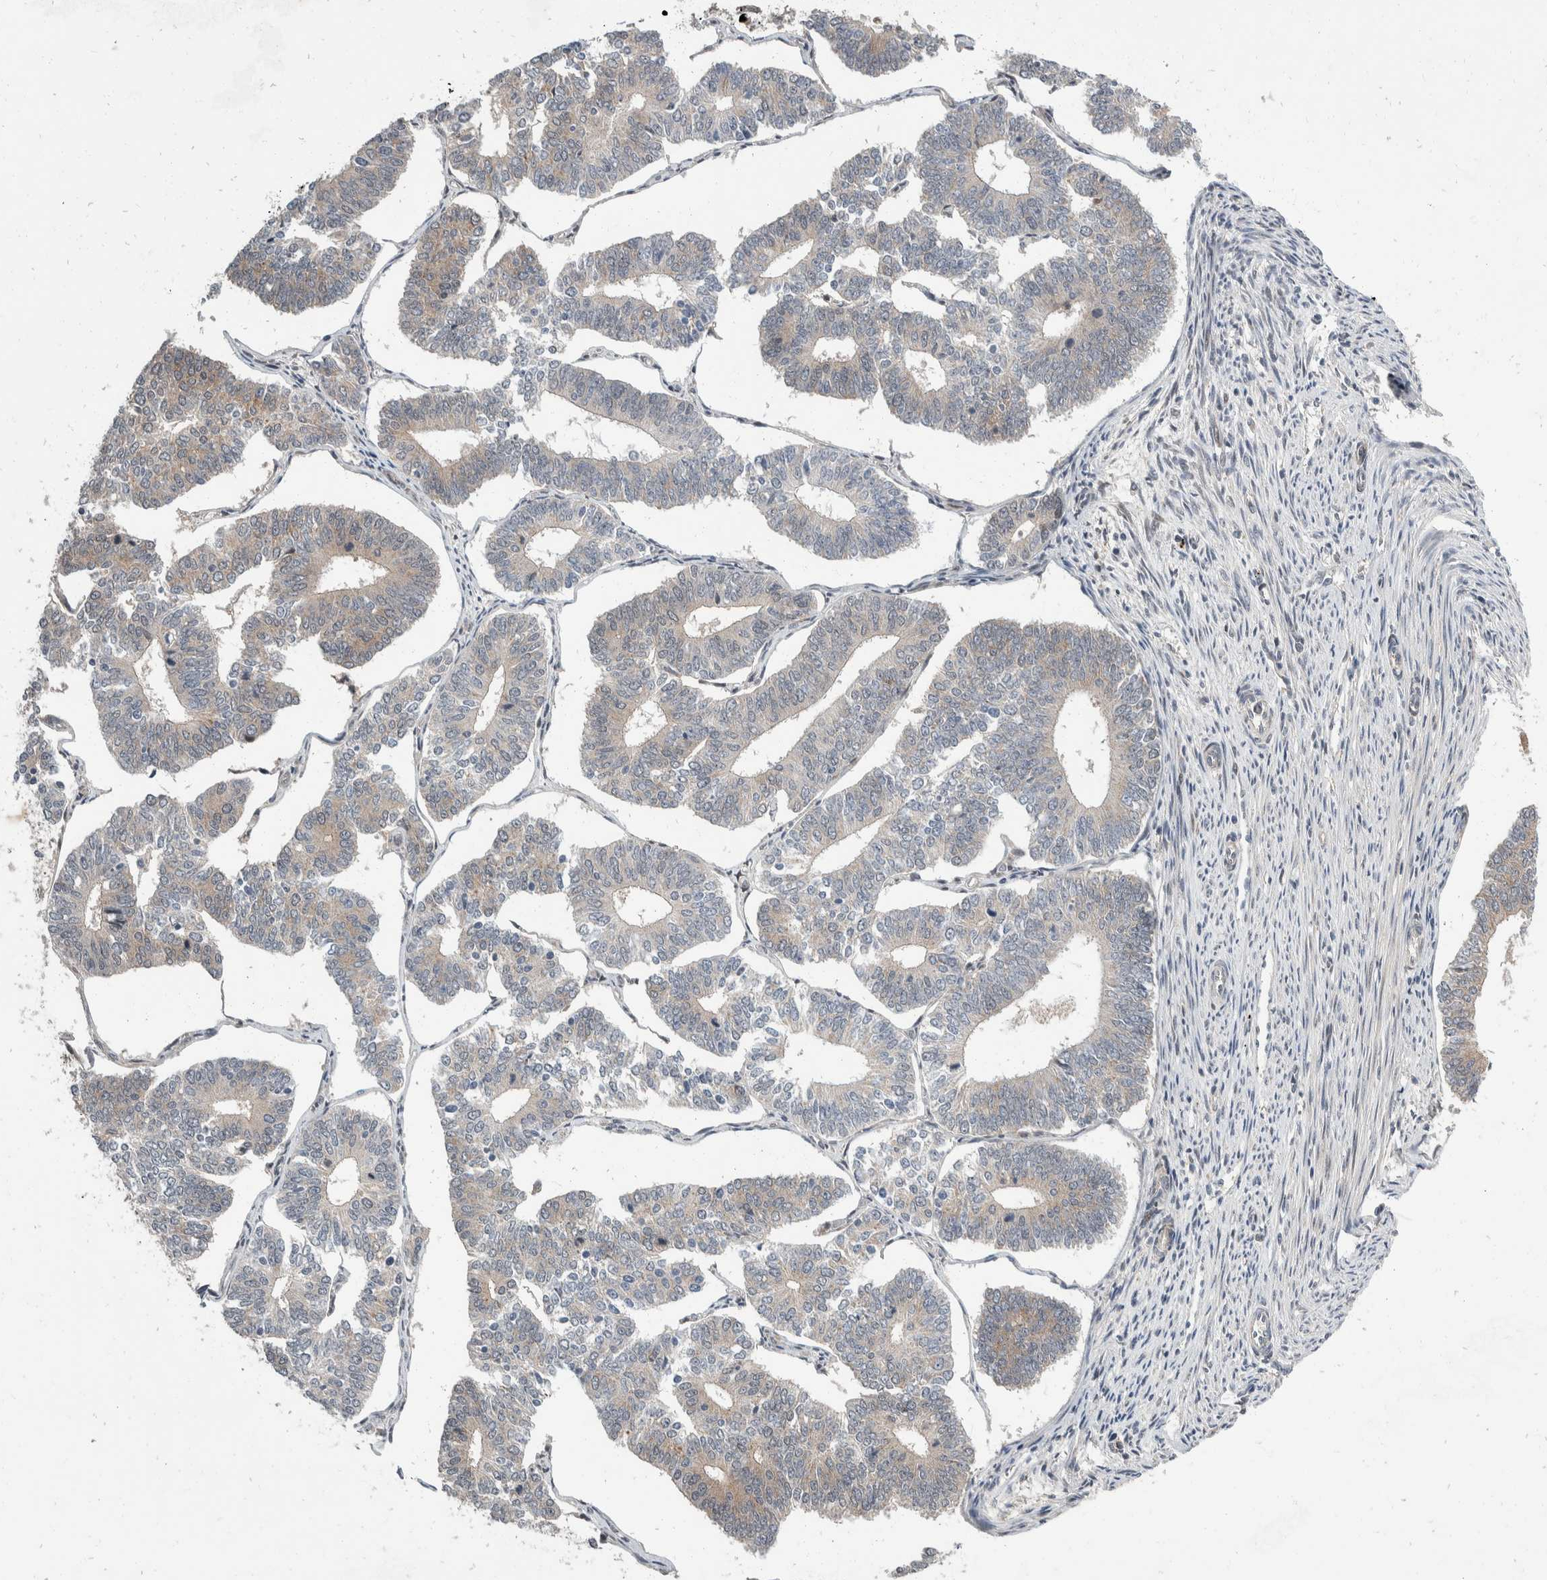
{"staining": {"intensity": "weak", "quantity": "25%-75%", "location": "cytoplasmic/membranous,nuclear"}, "tissue": "endometrial cancer", "cell_type": "Tumor cells", "image_type": "cancer", "snomed": [{"axis": "morphology", "description": "Adenocarcinoma, NOS"}, {"axis": "topography", "description": "Endometrium"}], "caption": "A brown stain shows weak cytoplasmic/membranous and nuclear positivity of a protein in endometrial cancer tumor cells.", "gene": "ZNF703", "patient": {"sex": "female", "age": 70}}